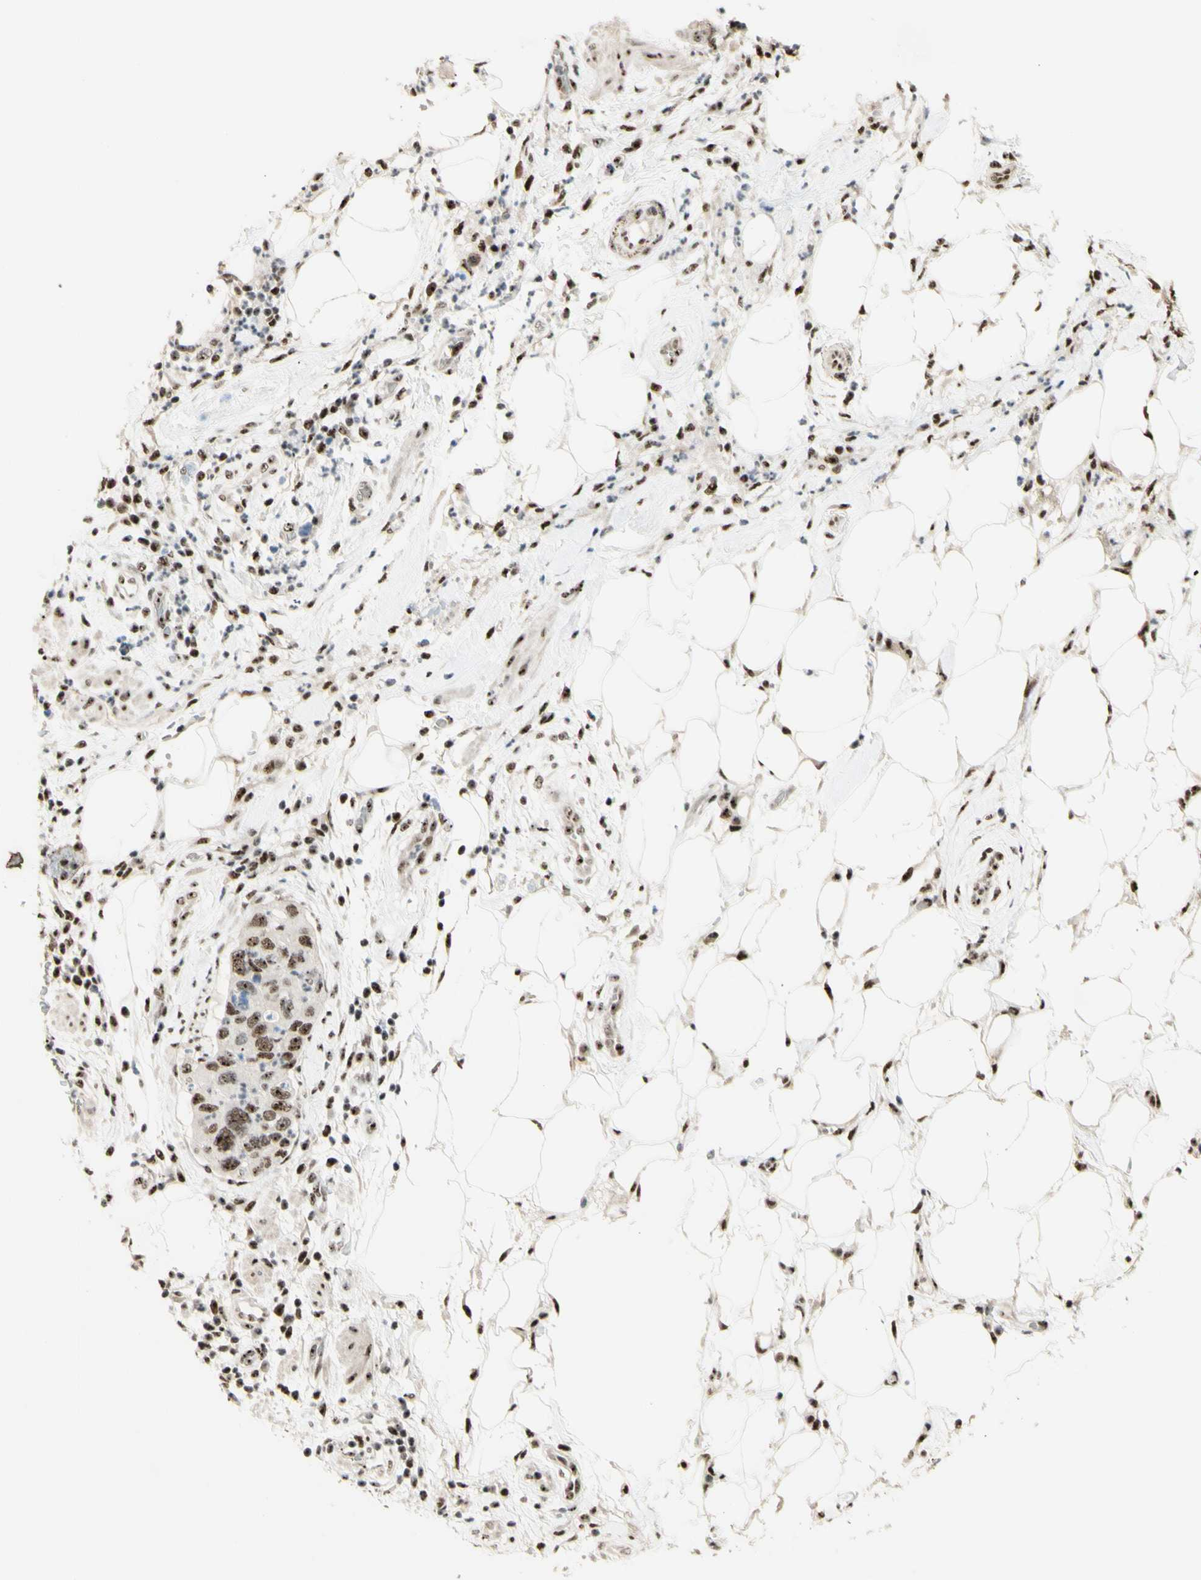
{"staining": {"intensity": "strong", "quantity": "25%-75%", "location": "nuclear"}, "tissue": "pancreatic cancer", "cell_type": "Tumor cells", "image_type": "cancer", "snomed": [{"axis": "morphology", "description": "Adenocarcinoma, NOS"}, {"axis": "topography", "description": "Pancreas"}], "caption": "A brown stain shows strong nuclear positivity of a protein in pancreatic cancer (adenocarcinoma) tumor cells. Using DAB (3,3'-diaminobenzidine) (brown) and hematoxylin (blue) stains, captured at high magnification using brightfield microscopy.", "gene": "DHX9", "patient": {"sex": "female", "age": 71}}